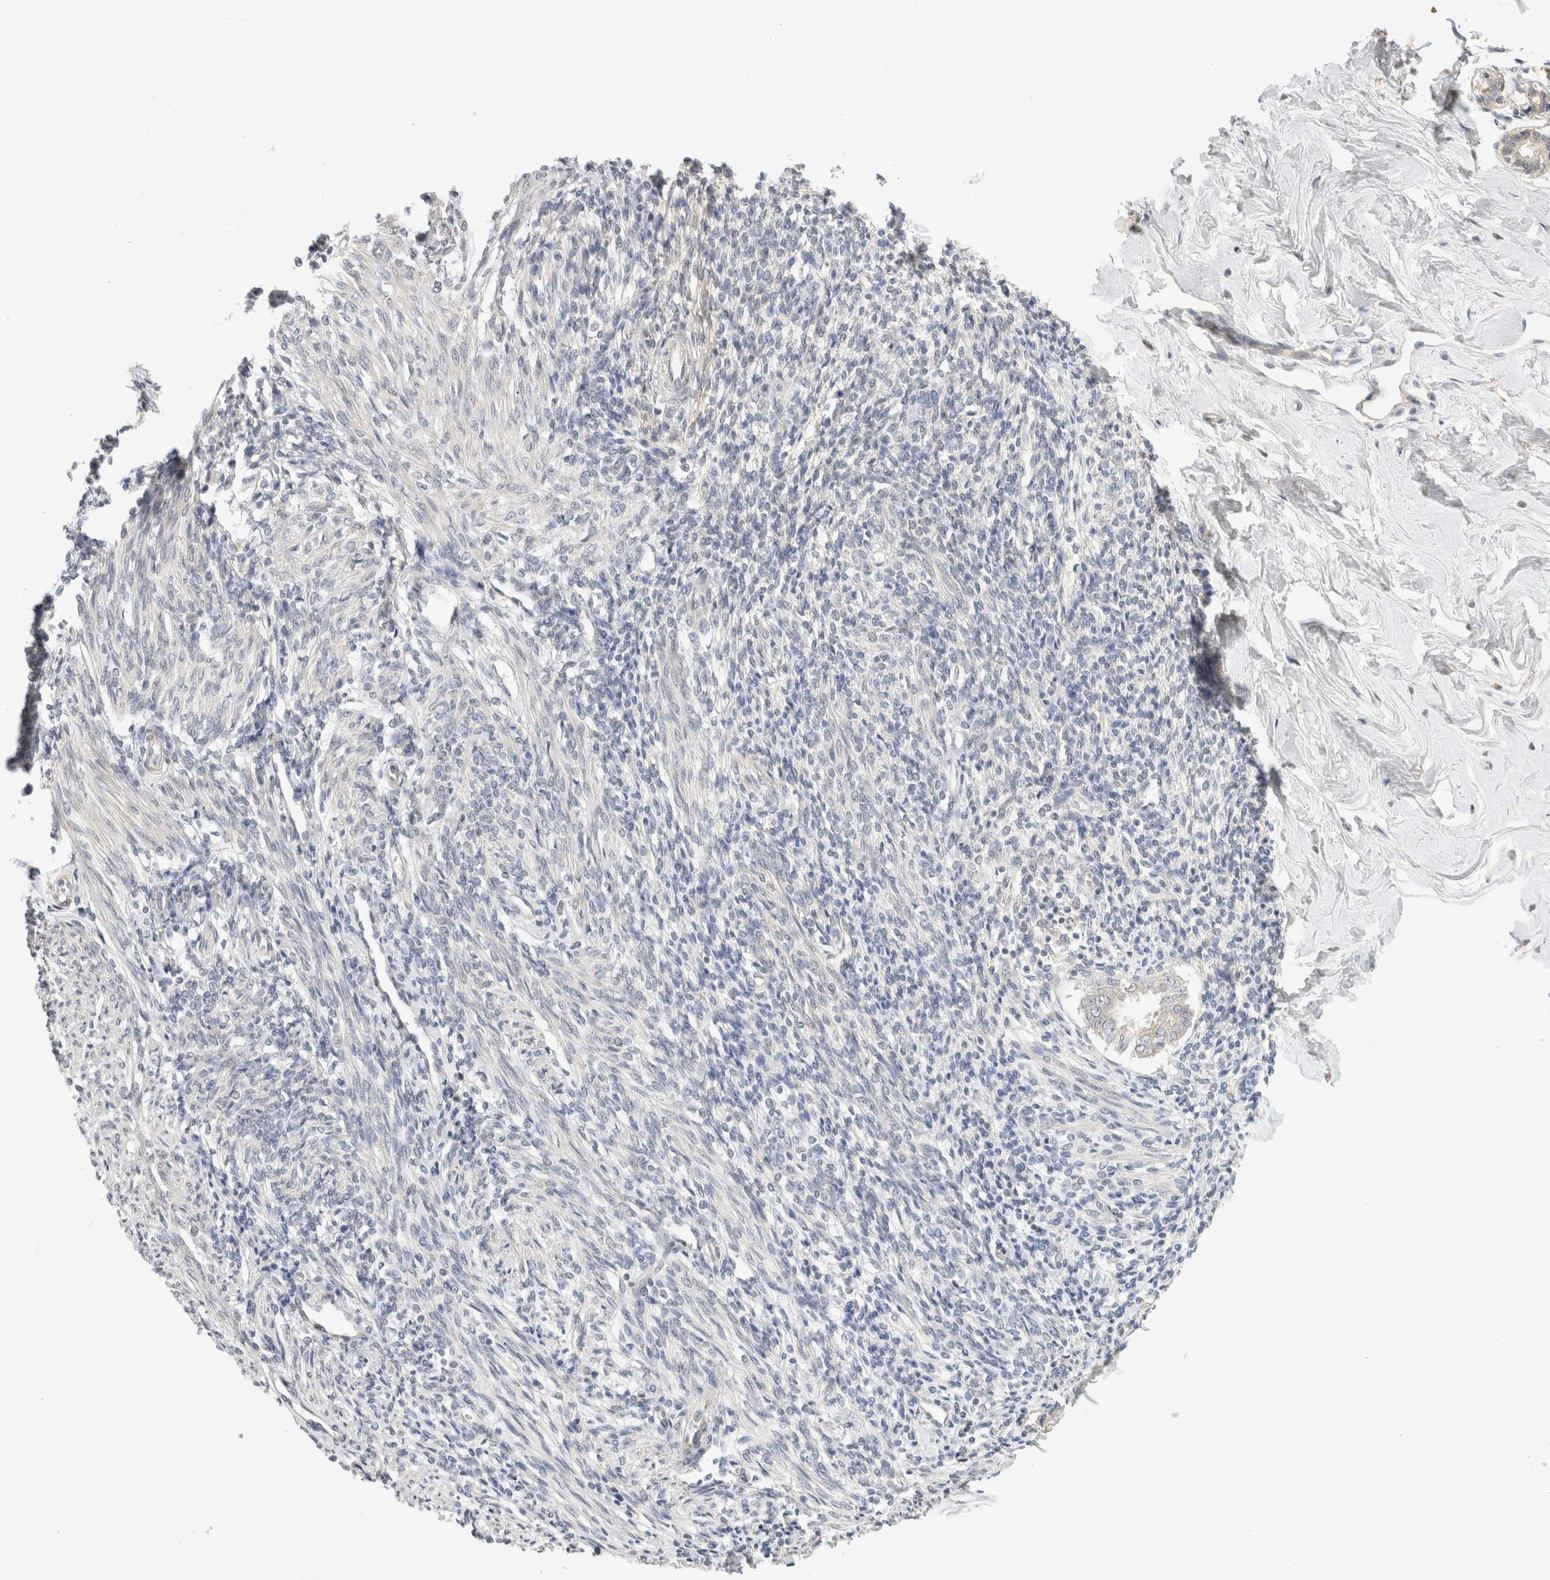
{"staining": {"intensity": "negative", "quantity": "none", "location": "none"}, "tissue": "endometrium", "cell_type": "Cells in endometrial stroma", "image_type": "normal", "snomed": [{"axis": "morphology", "description": "Normal tissue, NOS"}, {"axis": "topography", "description": "Endometrium"}], "caption": "Immunohistochemistry of unremarkable endometrium exhibits no staining in cells in endometrial stroma. The staining is performed using DAB brown chromogen with nuclei counter-stained in using hematoxylin.", "gene": "CHRM4", "patient": {"sex": "female", "age": 66}}